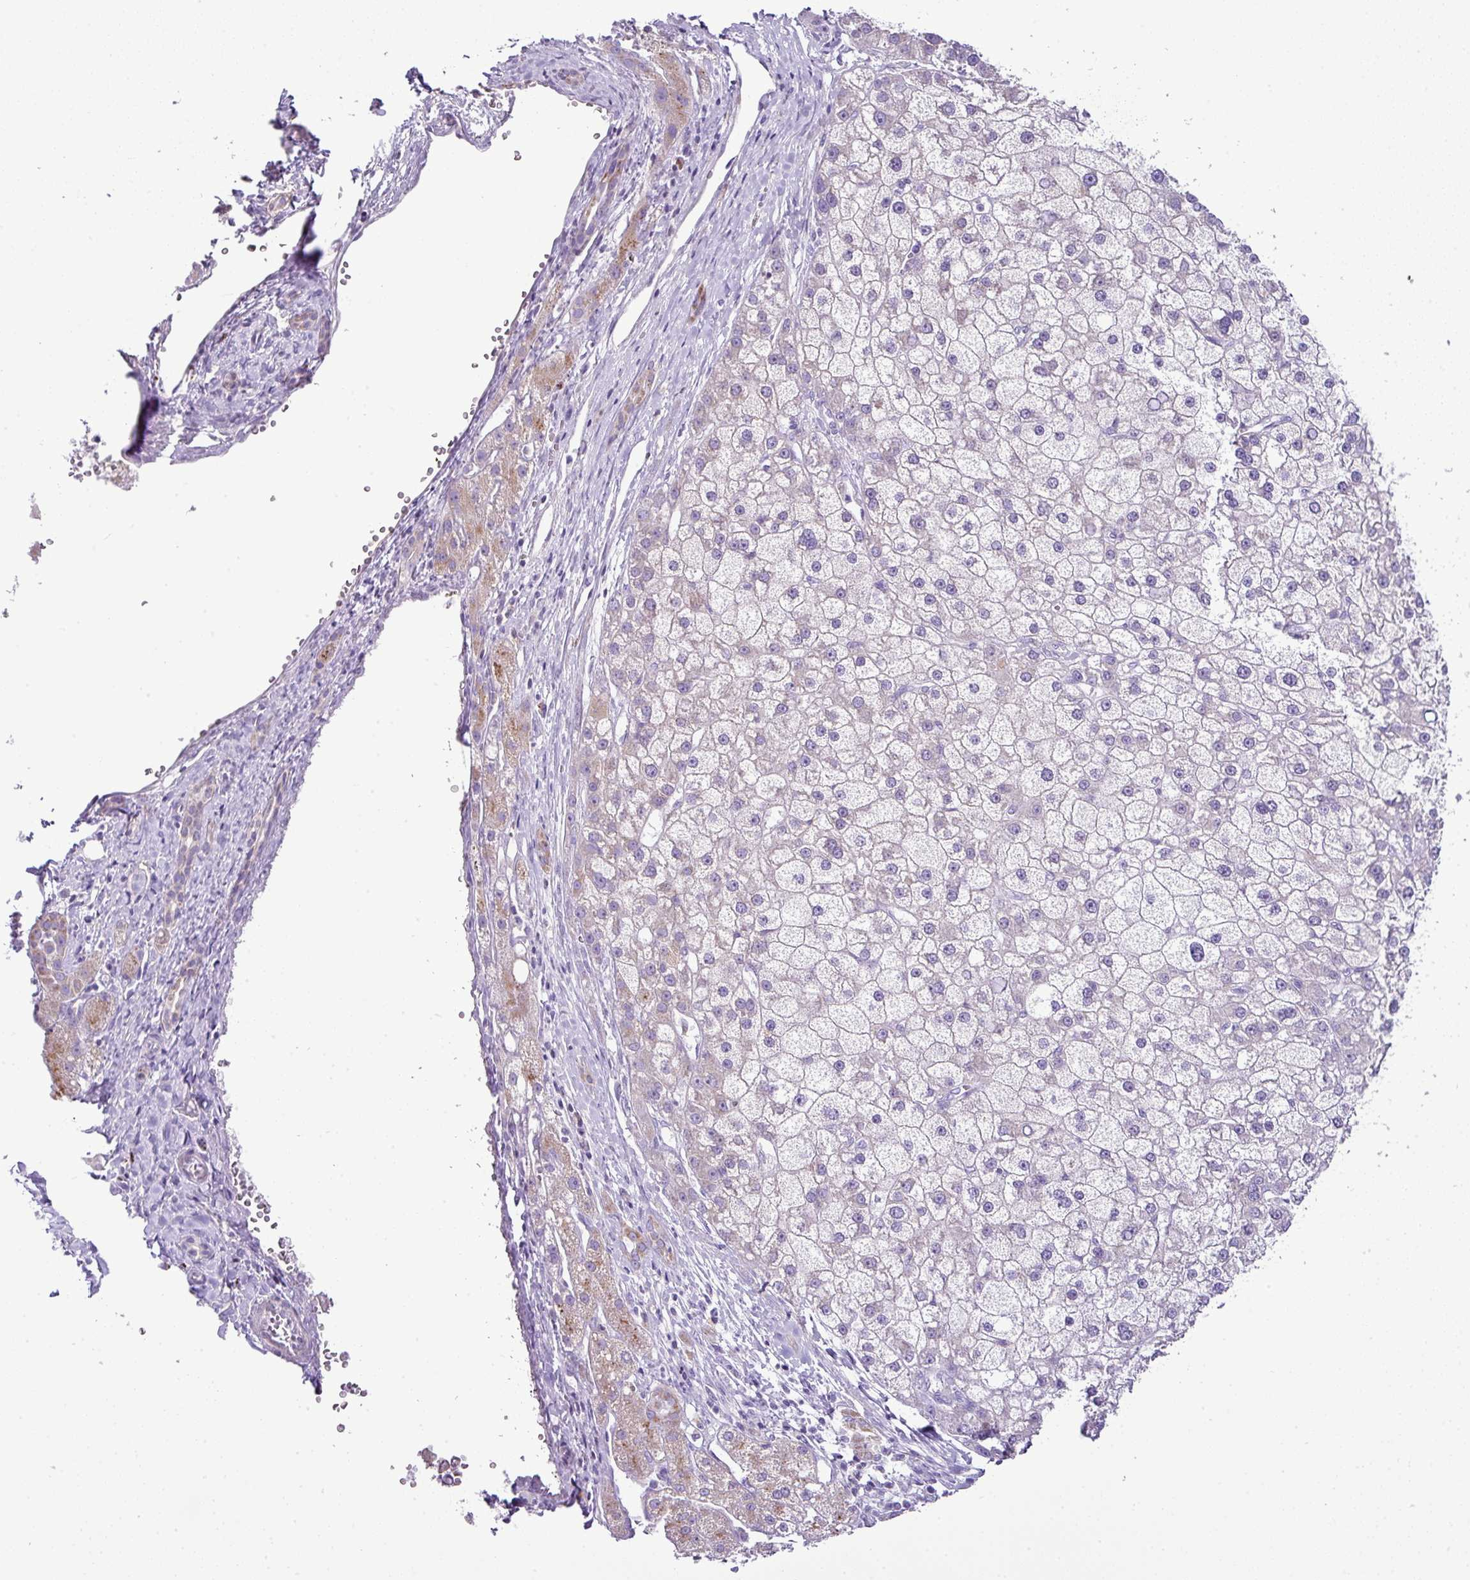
{"staining": {"intensity": "moderate", "quantity": "<25%", "location": "cytoplasmic/membranous"}, "tissue": "liver cancer", "cell_type": "Tumor cells", "image_type": "cancer", "snomed": [{"axis": "morphology", "description": "Carcinoma, Hepatocellular, NOS"}, {"axis": "topography", "description": "Liver"}], "caption": "Immunohistochemical staining of human liver cancer displays low levels of moderate cytoplasmic/membranous positivity in approximately <25% of tumor cells.", "gene": "PGAP4", "patient": {"sex": "male", "age": 67}}